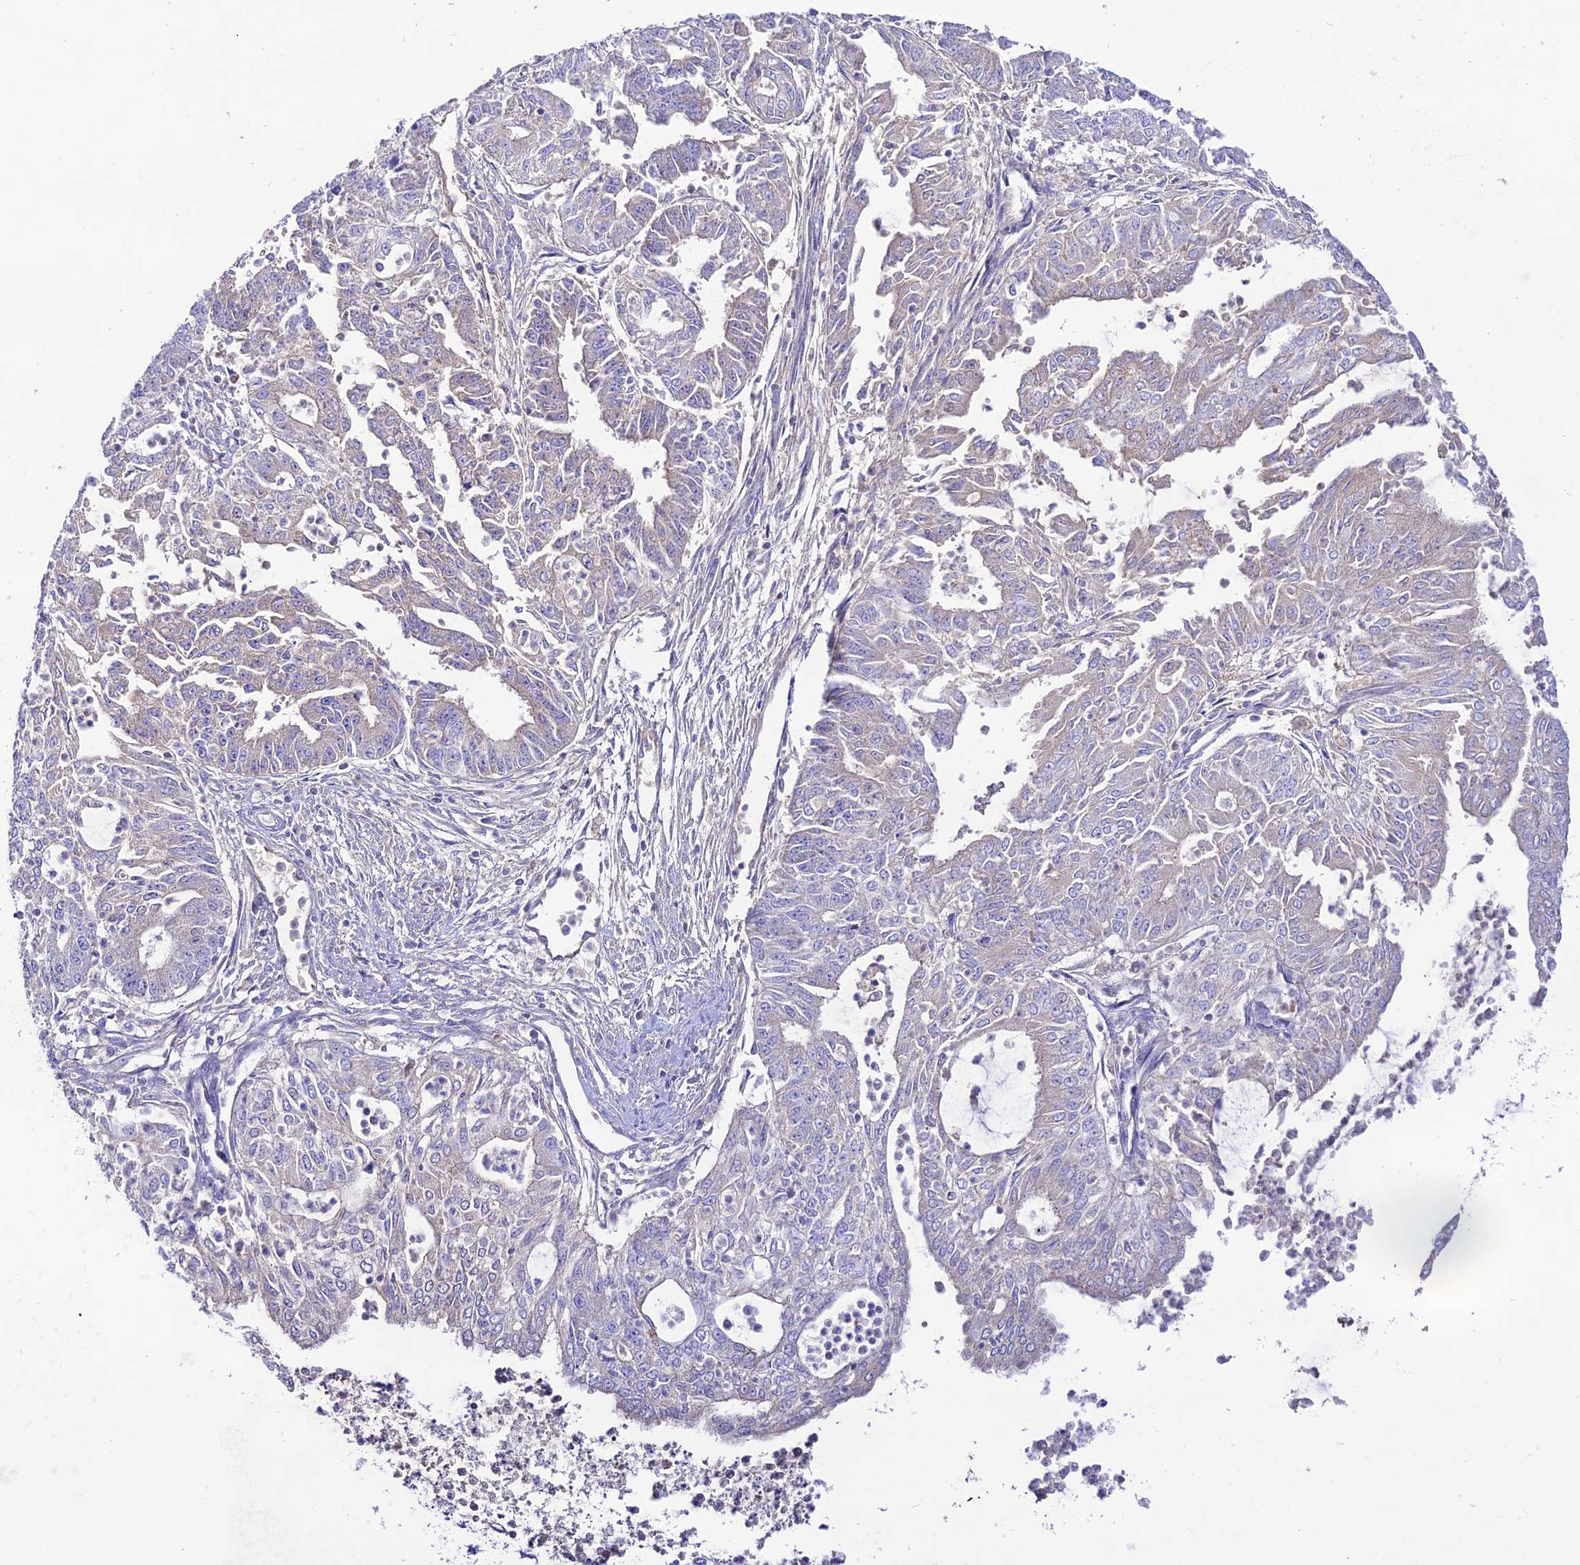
{"staining": {"intensity": "negative", "quantity": "none", "location": "none"}, "tissue": "endometrial cancer", "cell_type": "Tumor cells", "image_type": "cancer", "snomed": [{"axis": "morphology", "description": "Adenocarcinoma, NOS"}, {"axis": "topography", "description": "Endometrium"}], "caption": "IHC micrograph of human endometrial cancer (adenocarcinoma) stained for a protein (brown), which demonstrates no staining in tumor cells.", "gene": "NLRP9", "patient": {"sex": "female", "age": 73}}